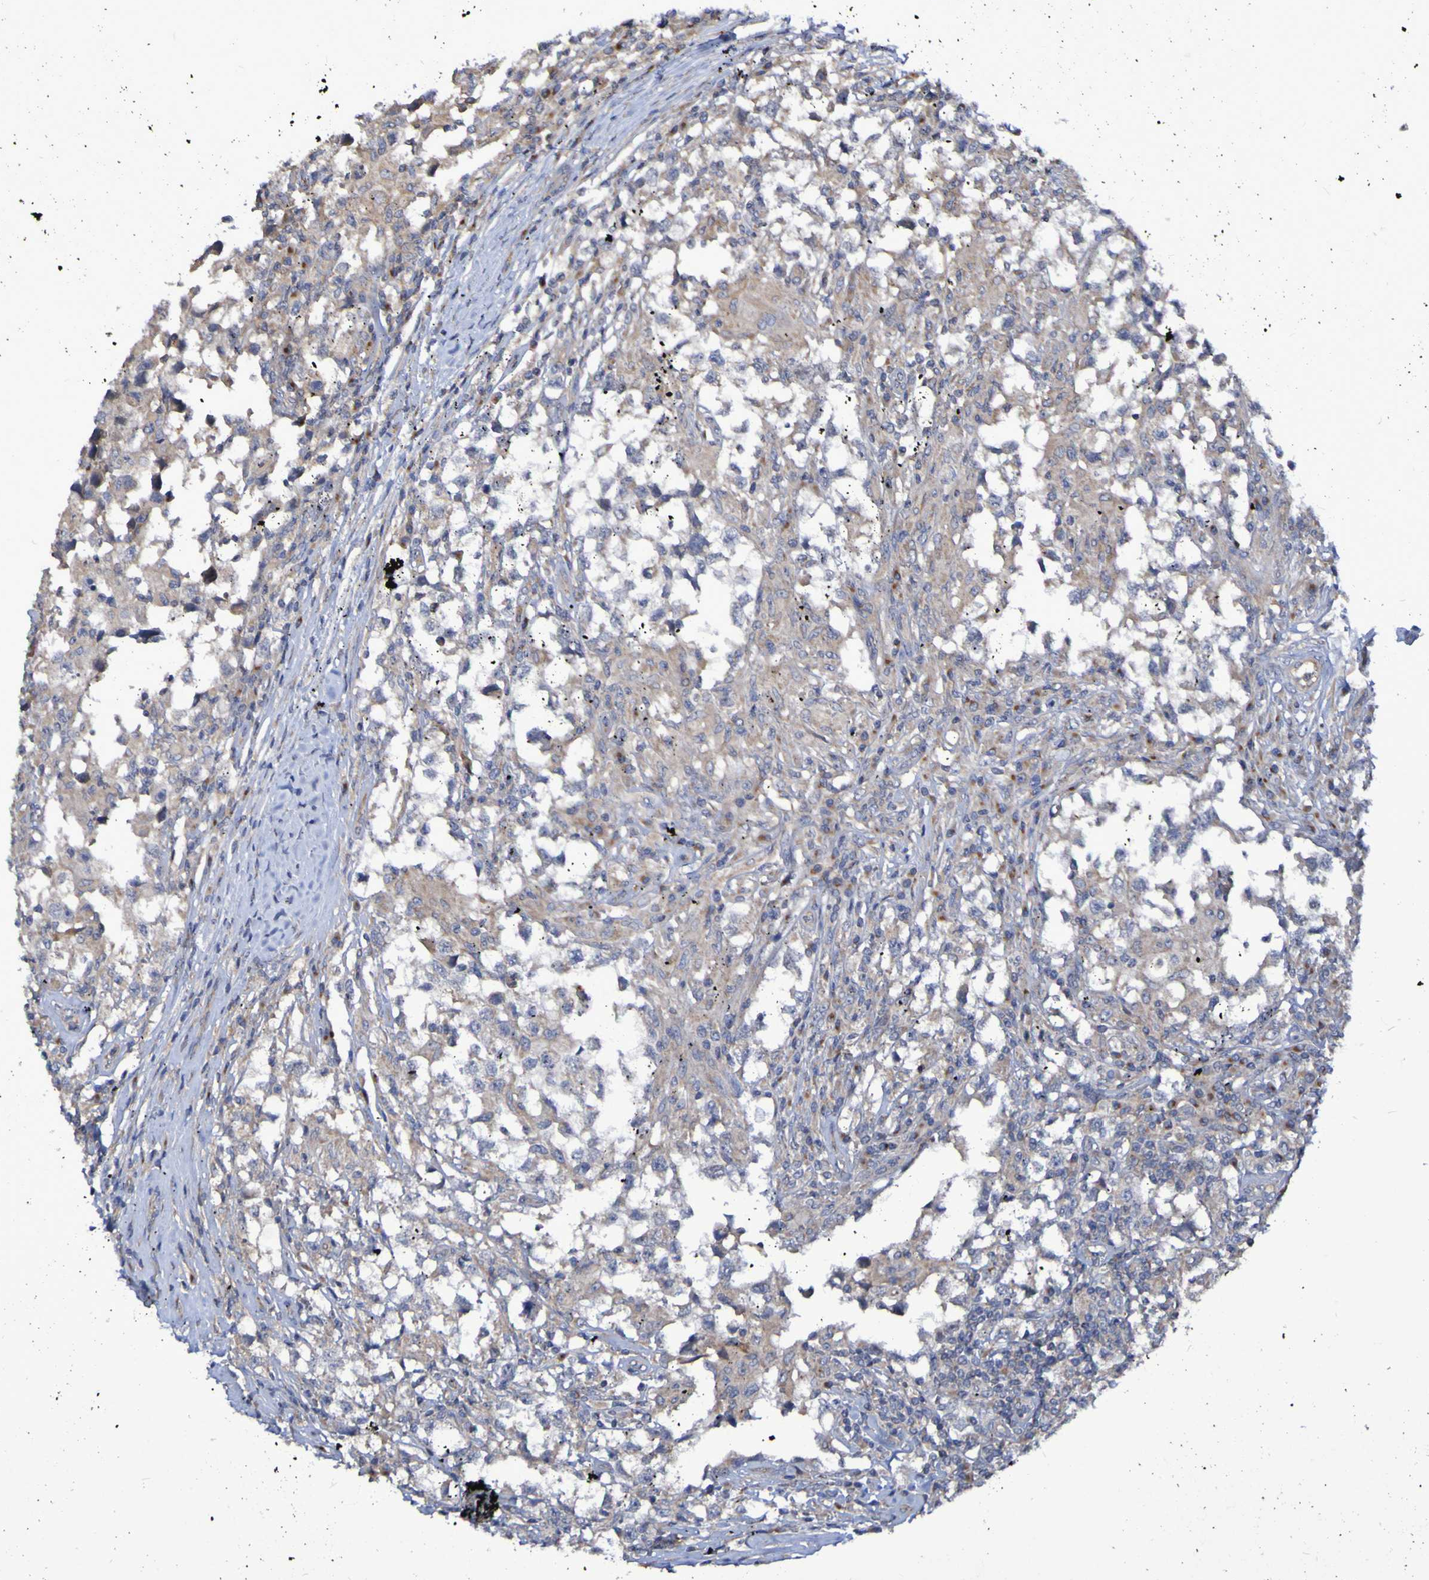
{"staining": {"intensity": "weak", "quantity": ">75%", "location": "cytoplasmic/membranous"}, "tissue": "testis cancer", "cell_type": "Tumor cells", "image_type": "cancer", "snomed": [{"axis": "morphology", "description": "Carcinoma, Embryonal, NOS"}, {"axis": "topography", "description": "Testis"}], "caption": "This photomicrograph displays immunohistochemistry (IHC) staining of testis cancer, with low weak cytoplasmic/membranous positivity in about >75% of tumor cells.", "gene": "LMBRD2", "patient": {"sex": "male", "age": 21}}